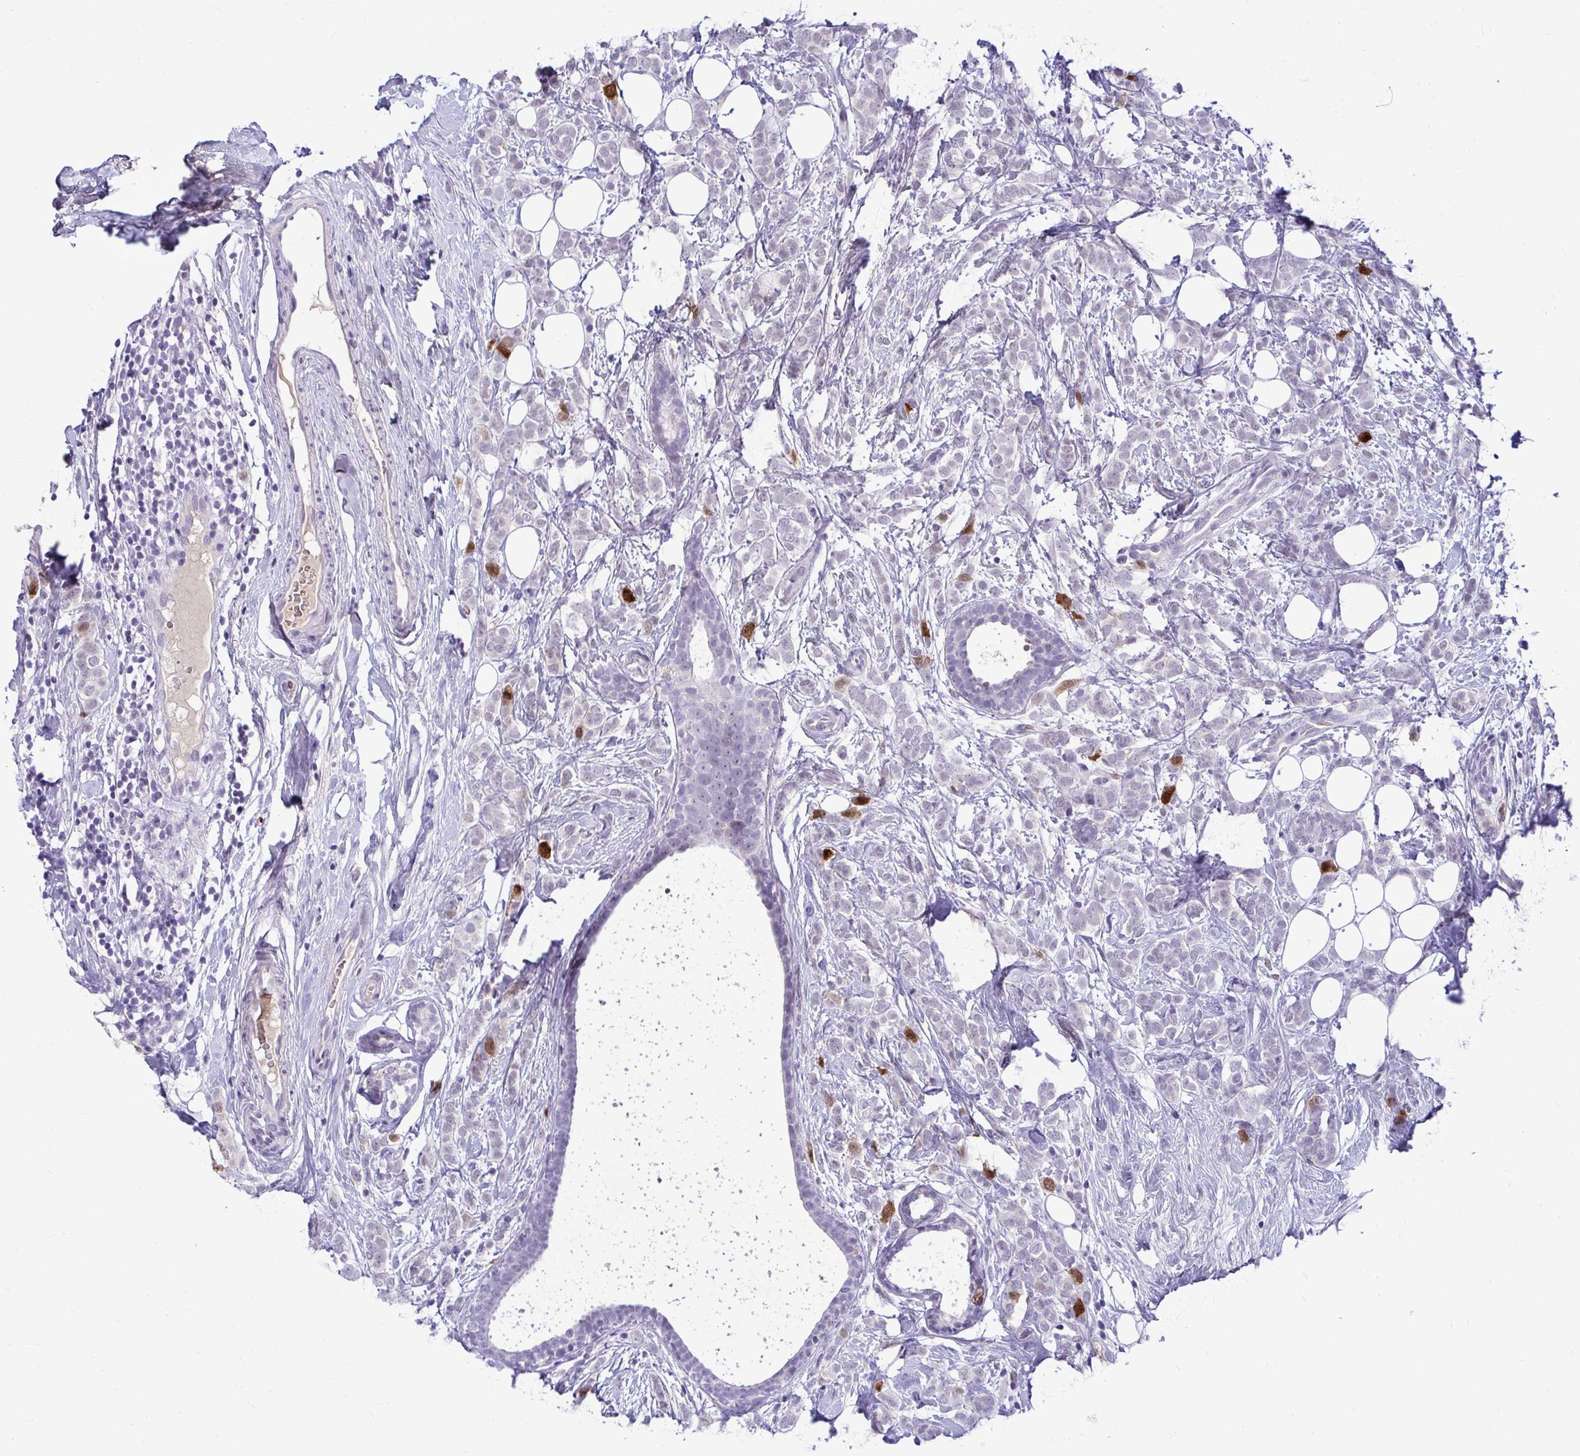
{"staining": {"intensity": "strong", "quantity": "<25%", "location": "cytoplasmic/membranous,nuclear"}, "tissue": "breast cancer", "cell_type": "Tumor cells", "image_type": "cancer", "snomed": [{"axis": "morphology", "description": "Lobular carcinoma"}, {"axis": "topography", "description": "Breast"}], "caption": "Immunohistochemistry (IHC) (DAB) staining of human breast cancer (lobular carcinoma) displays strong cytoplasmic/membranous and nuclear protein staining in about <25% of tumor cells. The staining was performed using DAB to visualize the protein expression in brown, while the nuclei were stained in blue with hematoxylin (Magnification: 20x).", "gene": "CDC20", "patient": {"sex": "female", "age": 49}}